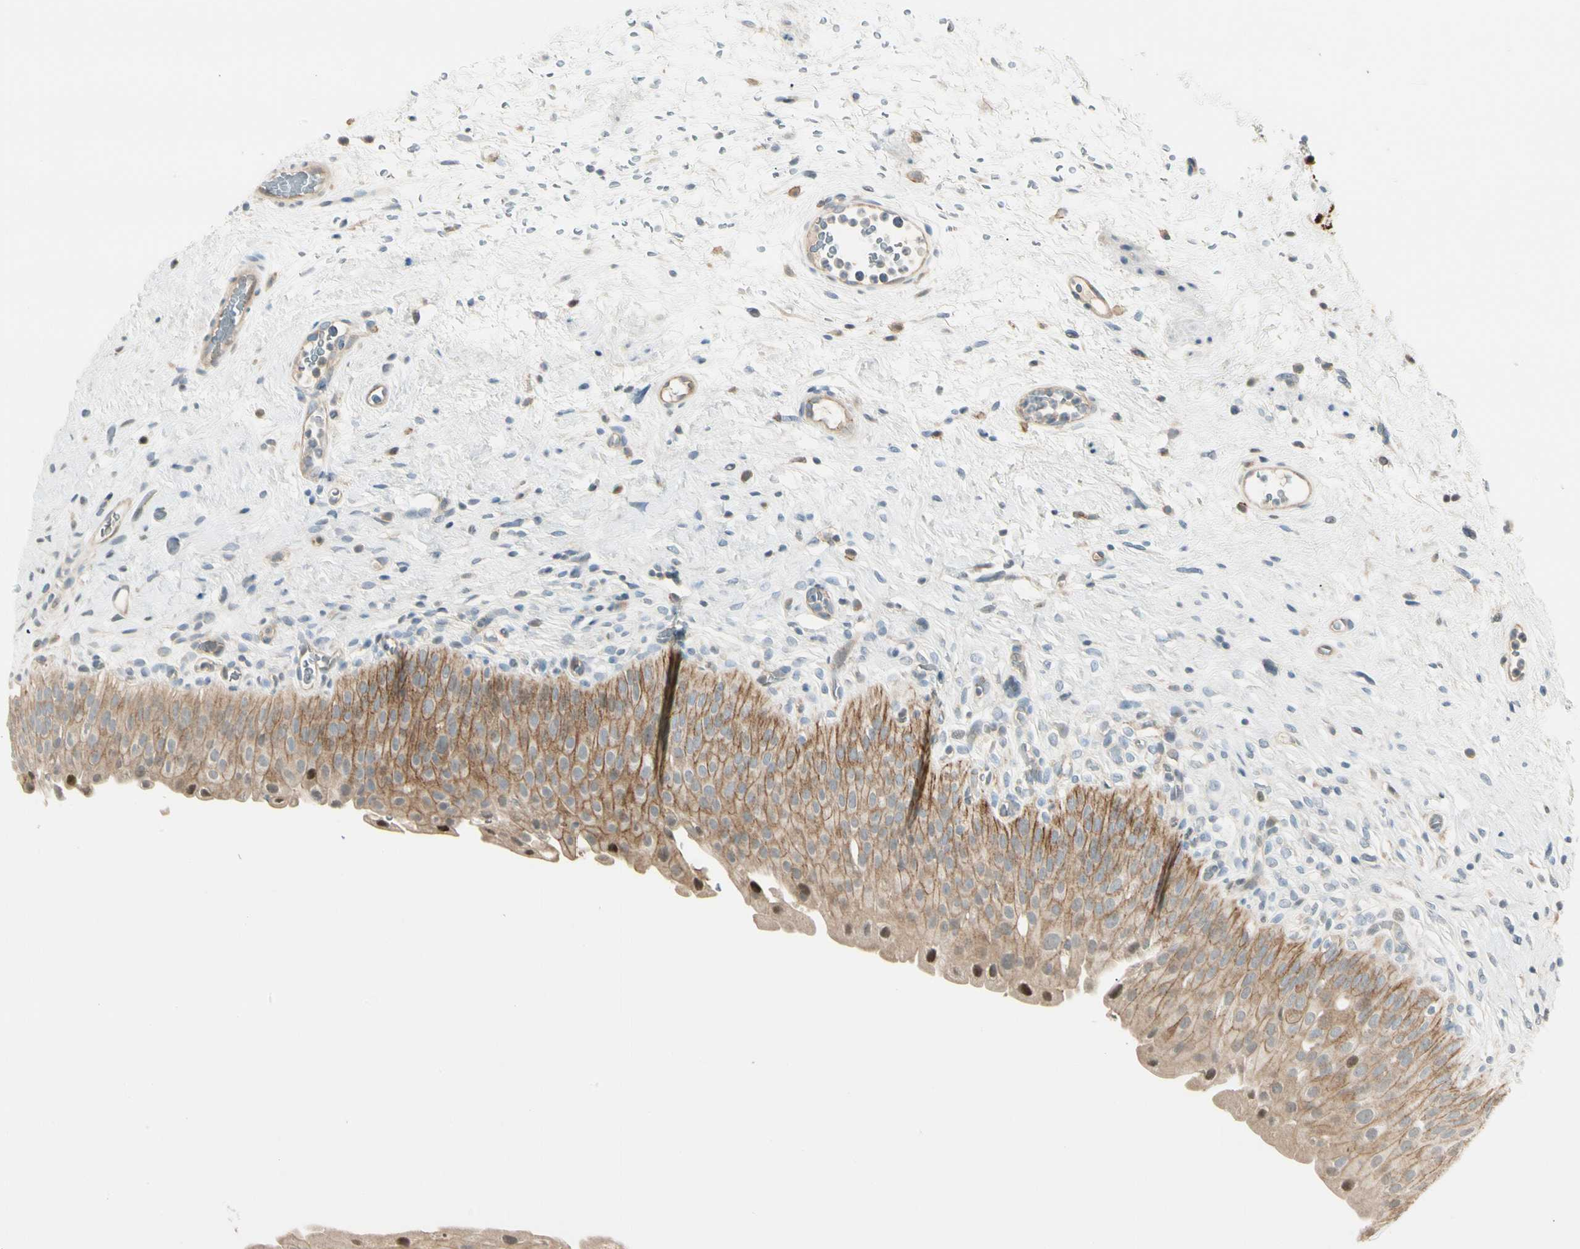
{"staining": {"intensity": "weak", "quantity": ">75%", "location": "cytoplasmic/membranous"}, "tissue": "urinary bladder", "cell_type": "Urothelial cells", "image_type": "normal", "snomed": [{"axis": "morphology", "description": "Normal tissue, NOS"}, {"axis": "morphology", "description": "Urothelial carcinoma, High grade"}, {"axis": "topography", "description": "Urinary bladder"}], "caption": "Urinary bladder stained with immunohistochemistry (IHC) shows weak cytoplasmic/membranous staining in approximately >75% of urothelial cells. (DAB IHC, brown staining for protein, blue staining for nuclei).", "gene": "P3H2", "patient": {"sex": "male", "age": 46}}